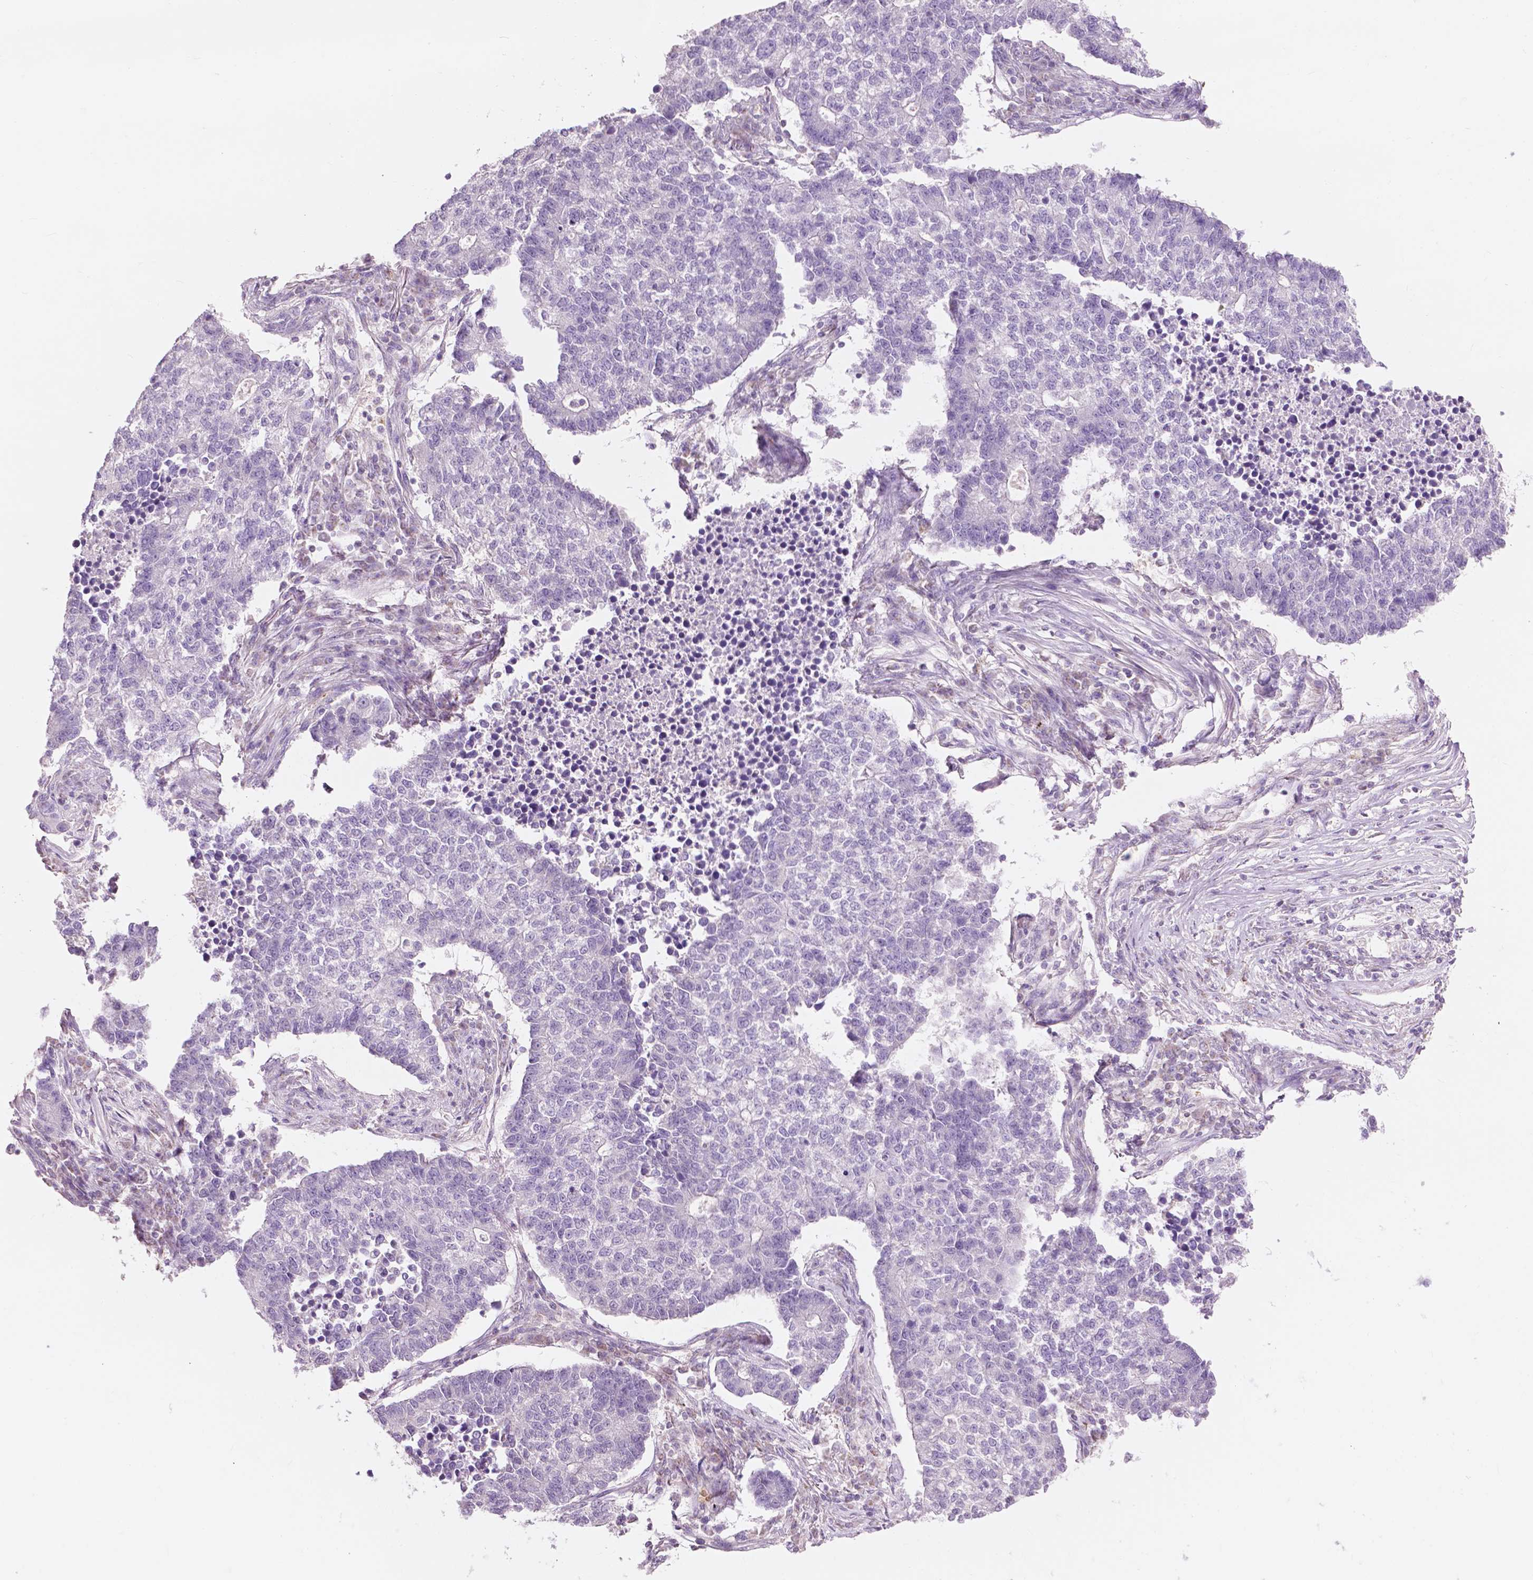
{"staining": {"intensity": "negative", "quantity": "none", "location": "none"}, "tissue": "lung cancer", "cell_type": "Tumor cells", "image_type": "cancer", "snomed": [{"axis": "morphology", "description": "Adenocarcinoma, NOS"}, {"axis": "topography", "description": "Lung"}], "caption": "IHC image of human lung cancer stained for a protein (brown), which demonstrates no staining in tumor cells.", "gene": "NDUFS1", "patient": {"sex": "male", "age": 57}}